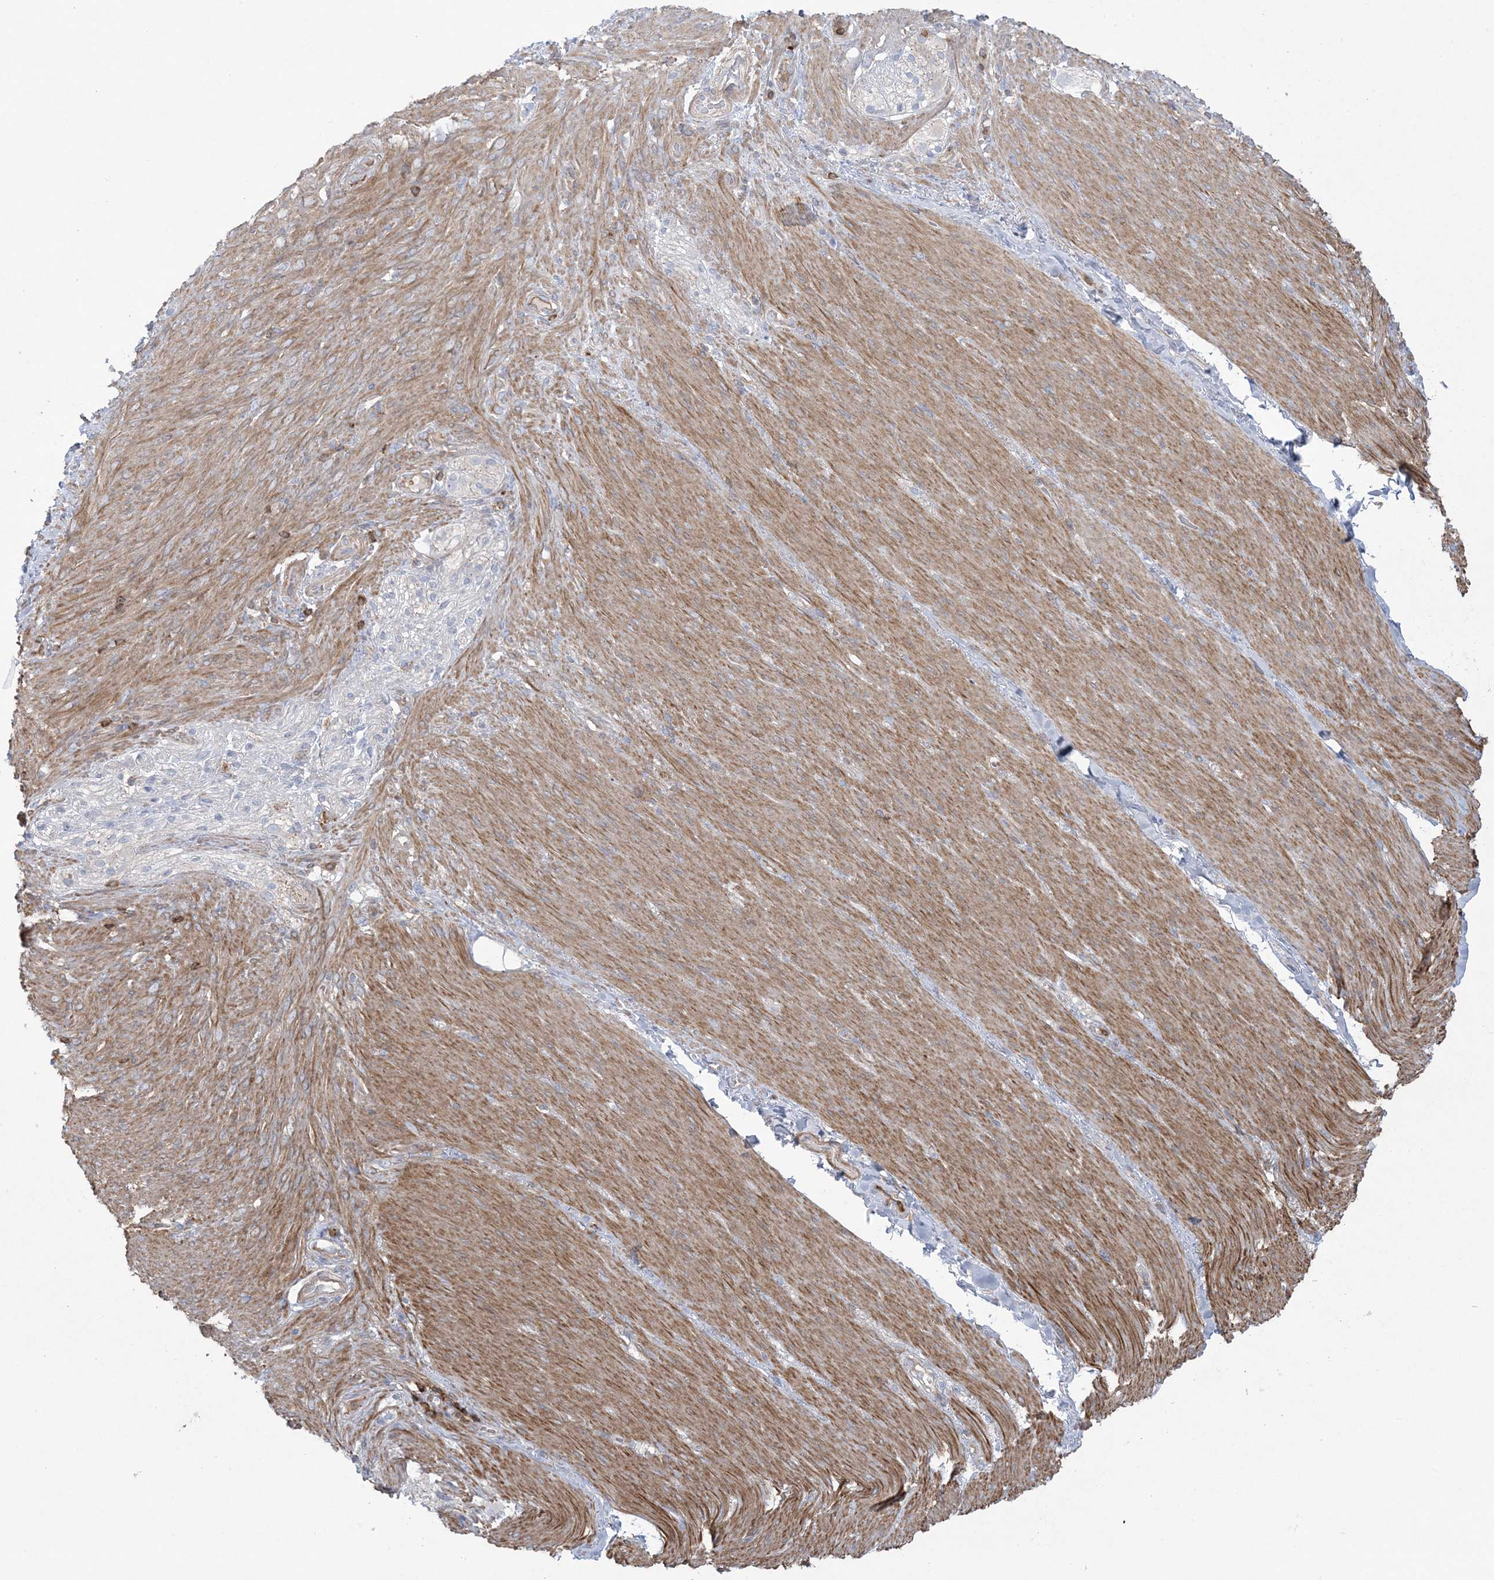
{"staining": {"intensity": "negative", "quantity": "none", "location": "none"}, "tissue": "adipose tissue", "cell_type": "Adipocytes", "image_type": "normal", "snomed": [{"axis": "morphology", "description": "Normal tissue, NOS"}, {"axis": "topography", "description": "Colon"}, {"axis": "topography", "description": "Peripheral nerve tissue"}], "caption": "The histopathology image demonstrates no staining of adipocytes in unremarkable adipose tissue. (Brightfield microscopy of DAB (3,3'-diaminobenzidine) immunohistochemistry (IHC) at high magnification).", "gene": "ARHGAP30", "patient": {"sex": "female", "age": 61}}